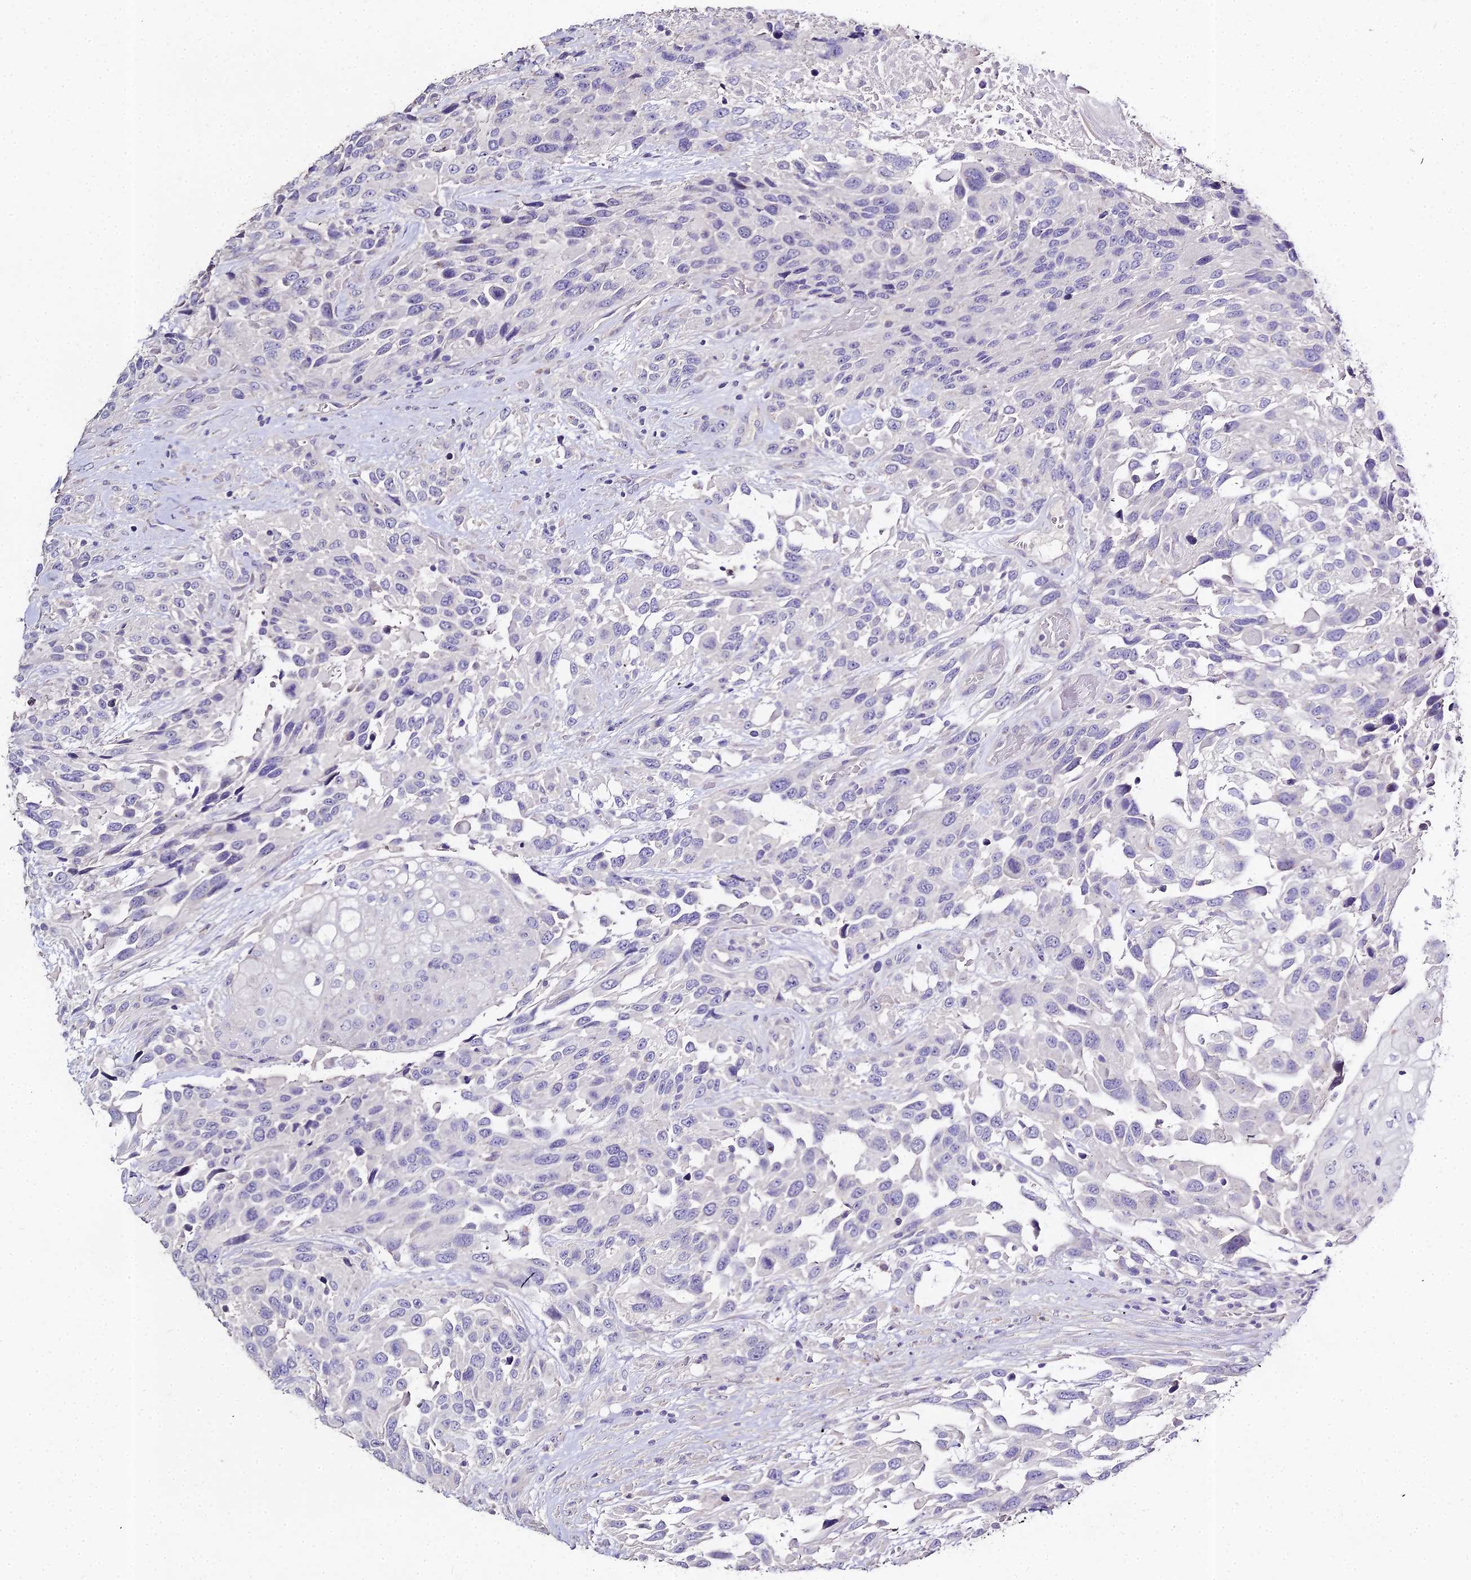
{"staining": {"intensity": "negative", "quantity": "none", "location": "none"}, "tissue": "urothelial cancer", "cell_type": "Tumor cells", "image_type": "cancer", "snomed": [{"axis": "morphology", "description": "Urothelial carcinoma, High grade"}, {"axis": "topography", "description": "Urinary bladder"}], "caption": "DAB immunohistochemical staining of urothelial cancer reveals no significant expression in tumor cells.", "gene": "GLYAT", "patient": {"sex": "female", "age": 70}}